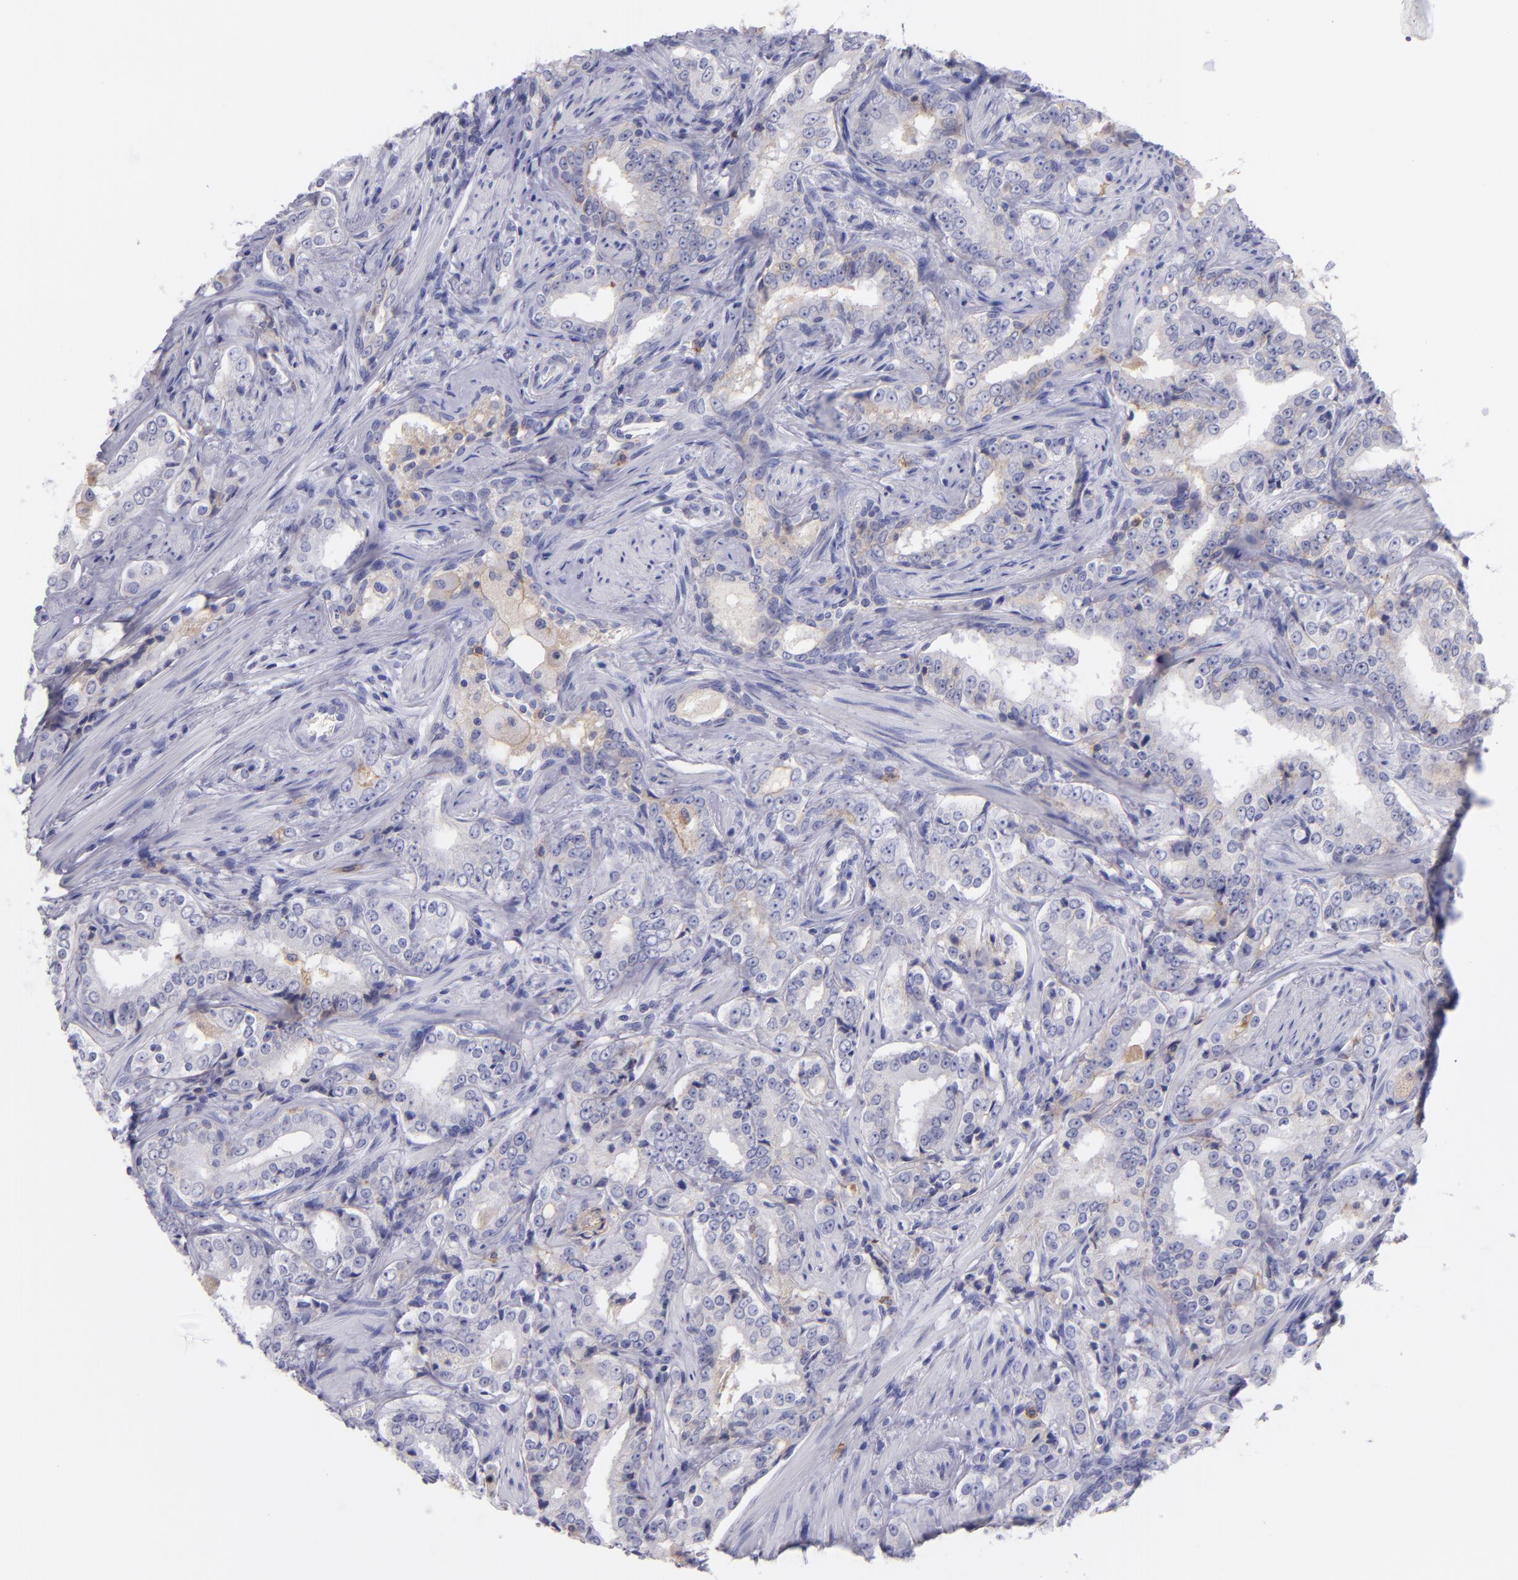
{"staining": {"intensity": "negative", "quantity": "none", "location": "none"}, "tissue": "prostate cancer", "cell_type": "Tumor cells", "image_type": "cancer", "snomed": [{"axis": "morphology", "description": "Adenocarcinoma, Medium grade"}, {"axis": "topography", "description": "Prostate"}], "caption": "Immunohistochemistry (IHC) micrograph of human prostate cancer (adenocarcinoma (medium-grade)) stained for a protein (brown), which shows no expression in tumor cells.", "gene": "CD82", "patient": {"sex": "male", "age": 60}}